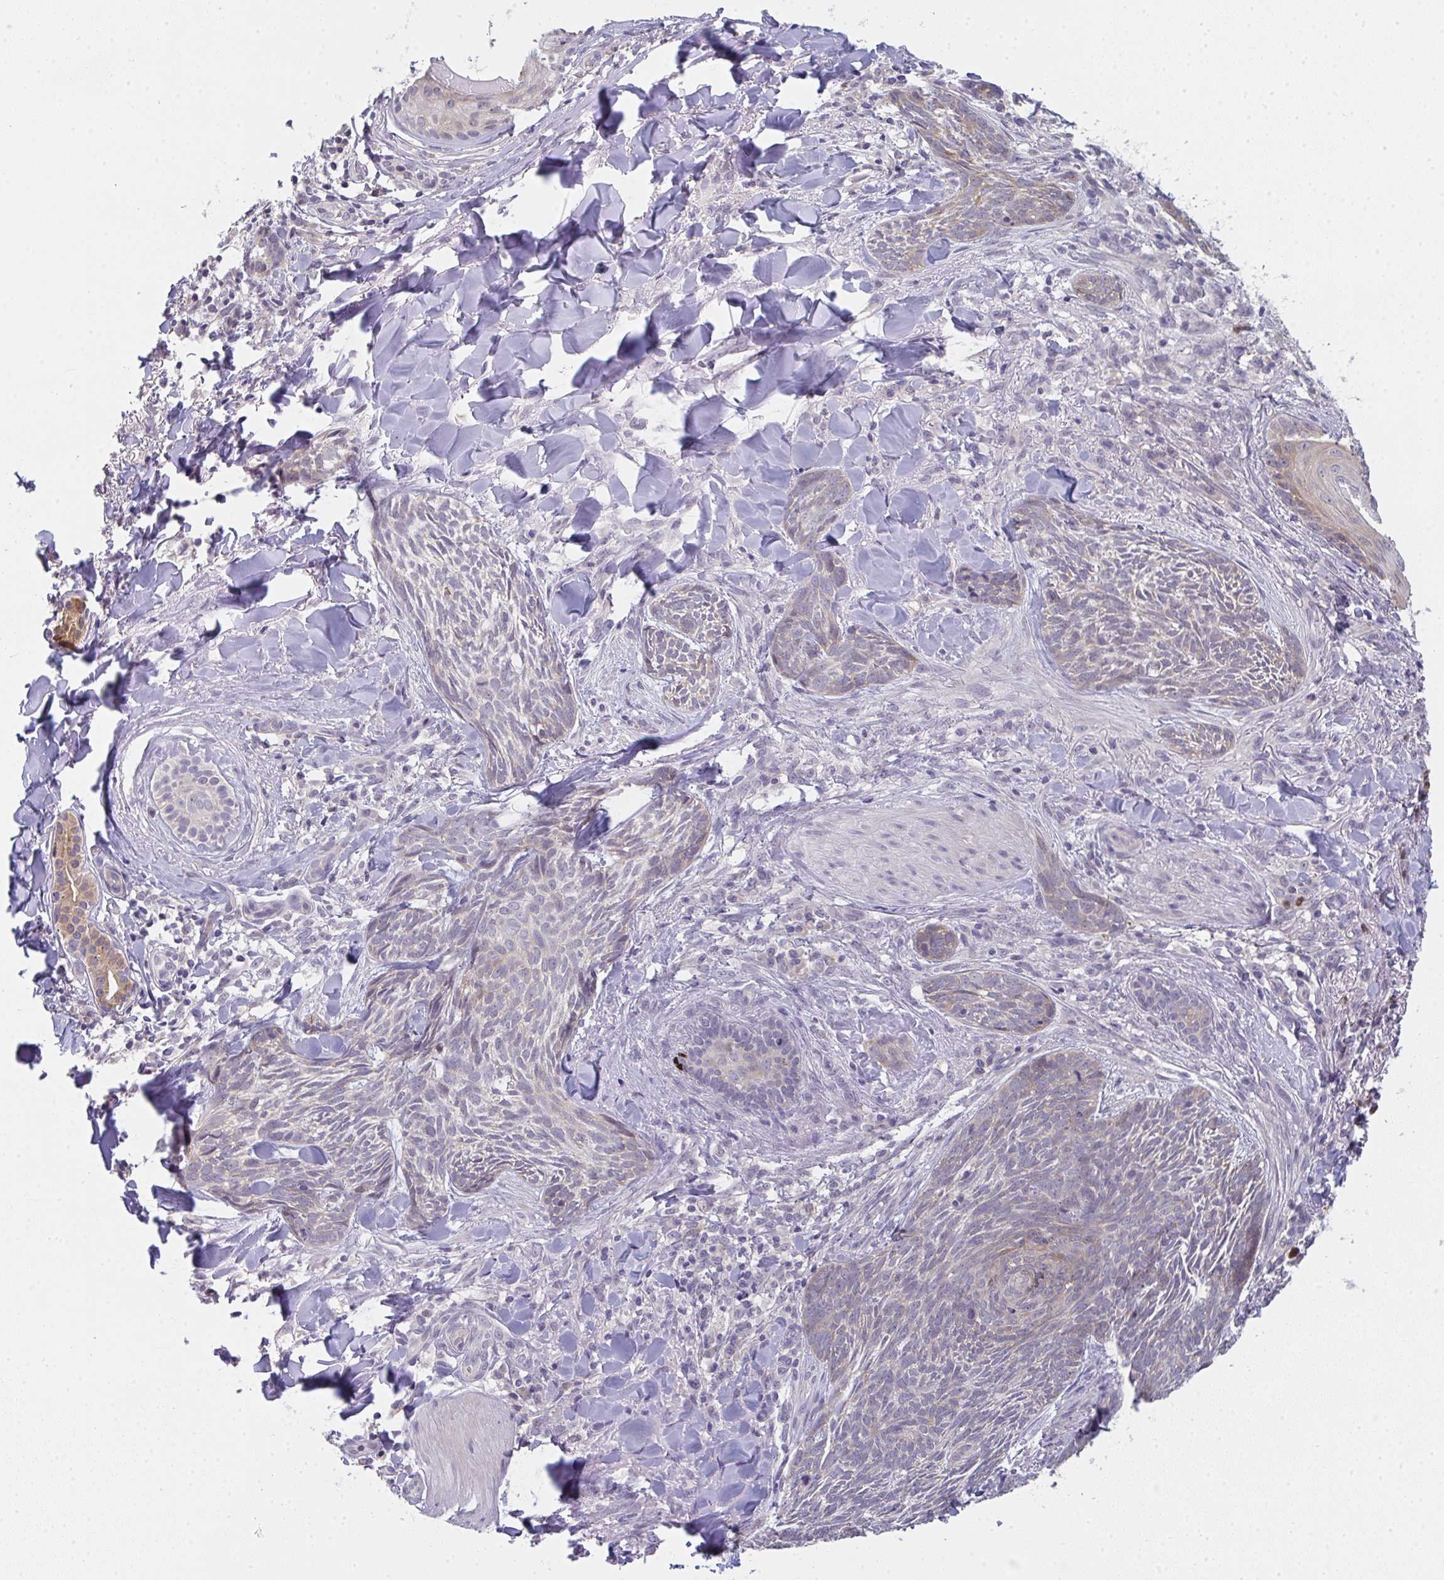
{"staining": {"intensity": "weak", "quantity": "<25%", "location": "cytoplasmic/membranous"}, "tissue": "skin cancer", "cell_type": "Tumor cells", "image_type": "cancer", "snomed": [{"axis": "morphology", "description": "Basal cell carcinoma"}, {"axis": "topography", "description": "Skin"}], "caption": "Immunohistochemistry photomicrograph of neoplastic tissue: skin cancer stained with DAB (3,3'-diaminobenzidine) displays no significant protein expression in tumor cells. The staining was performed using DAB to visualize the protein expression in brown, while the nuclei were stained in blue with hematoxylin (Magnification: 20x).", "gene": "RIOK1", "patient": {"sex": "female", "age": 93}}